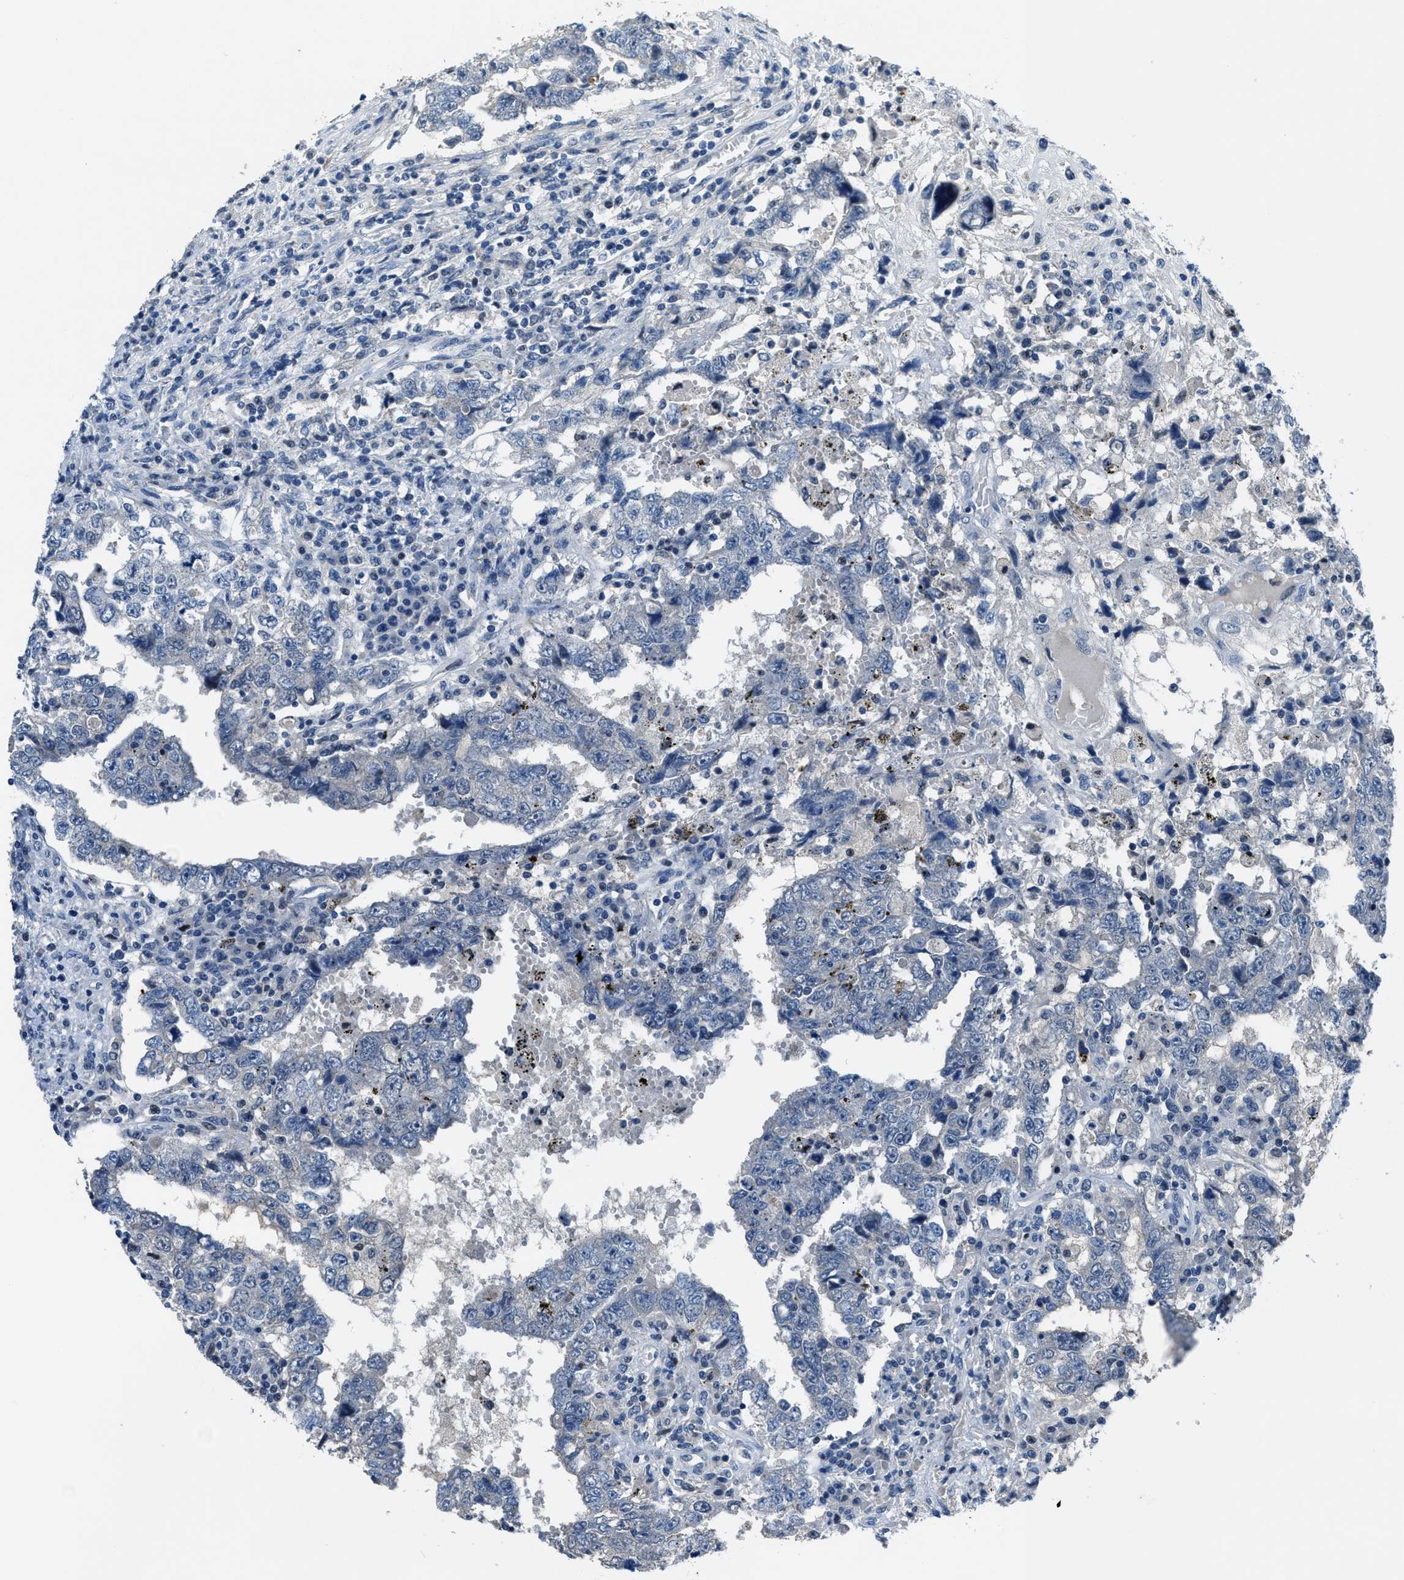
{"staining": {"intensity": "negative", "quantity": "none", "location": "none"}, "tissue": "testis cancer", "cell_type": "Tumor cells", "image_type": "cancer", "snomed": [{"axis": "morphology", "description": "Carcinoma, Embryonal, NOS"}, {"axis": "topography", "description": "Testis"}], "caption": "This is an immunohistochemistry micrograph of testis embryonal carcinoma. There is no expression in tumor cells.", "gene": "DUSP19", "patient": {"sex": "male", "age": 26}}